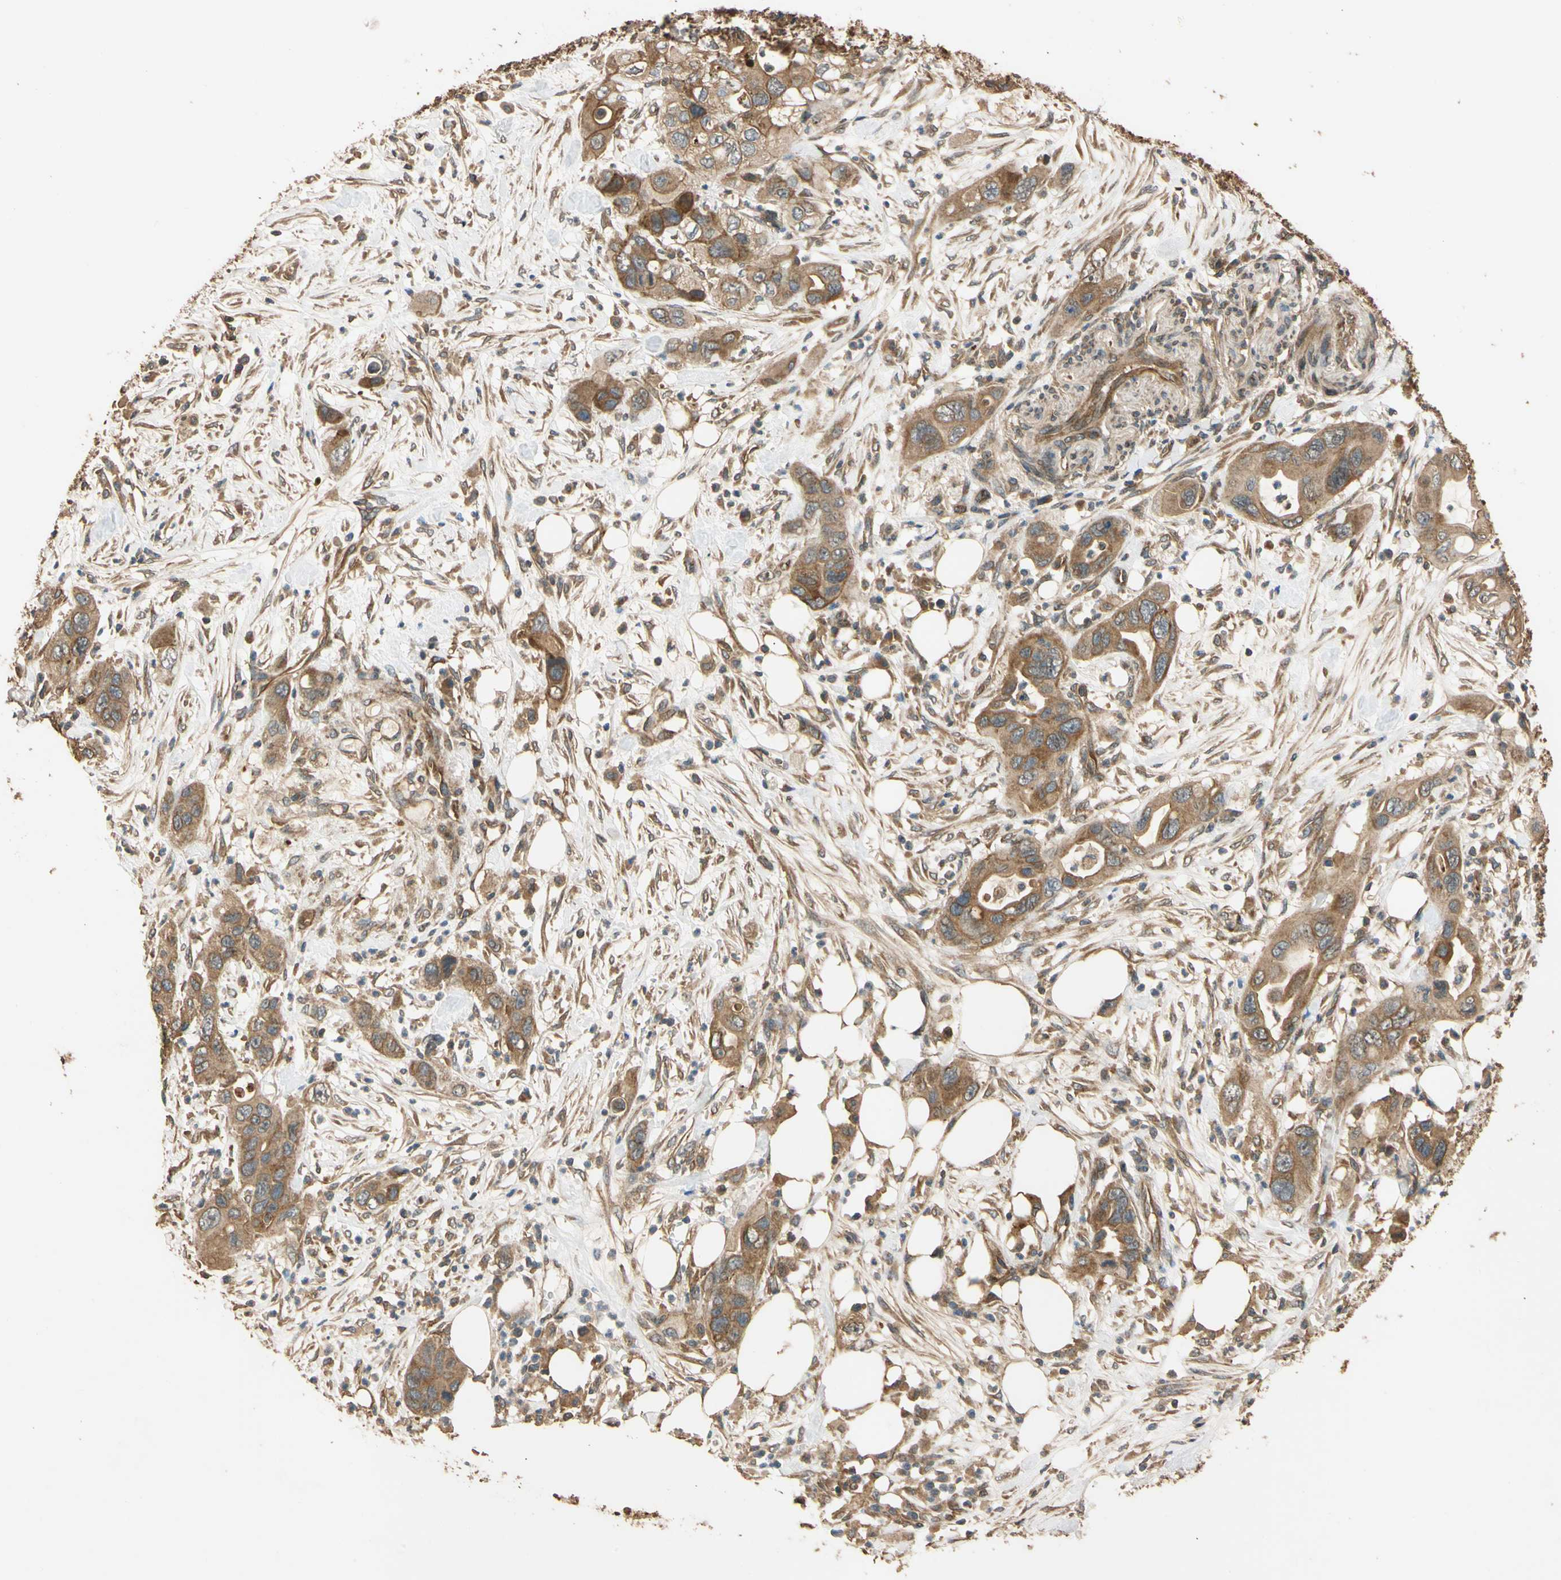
{"staining": {"intensity": "moderate", "quantity": ">75%", "location": "cytoplasmic/membranous"}, "tissue": "pancreatic cancer", "cell_type": "Tumor cells", "image_type": "cancer", "snomed": [{"axis": "morphology", "description": "Adenocarcinoma, NOS"}, {"axis": "topography", "description": "Pancreas"}], "caption": "Pancreatic cancer stained for a protein shows moderate cytoplasmic/membranous positivity in tumor cells.", "gene": "MGRN1", "patient": {"sex": "female", "age": 71}}